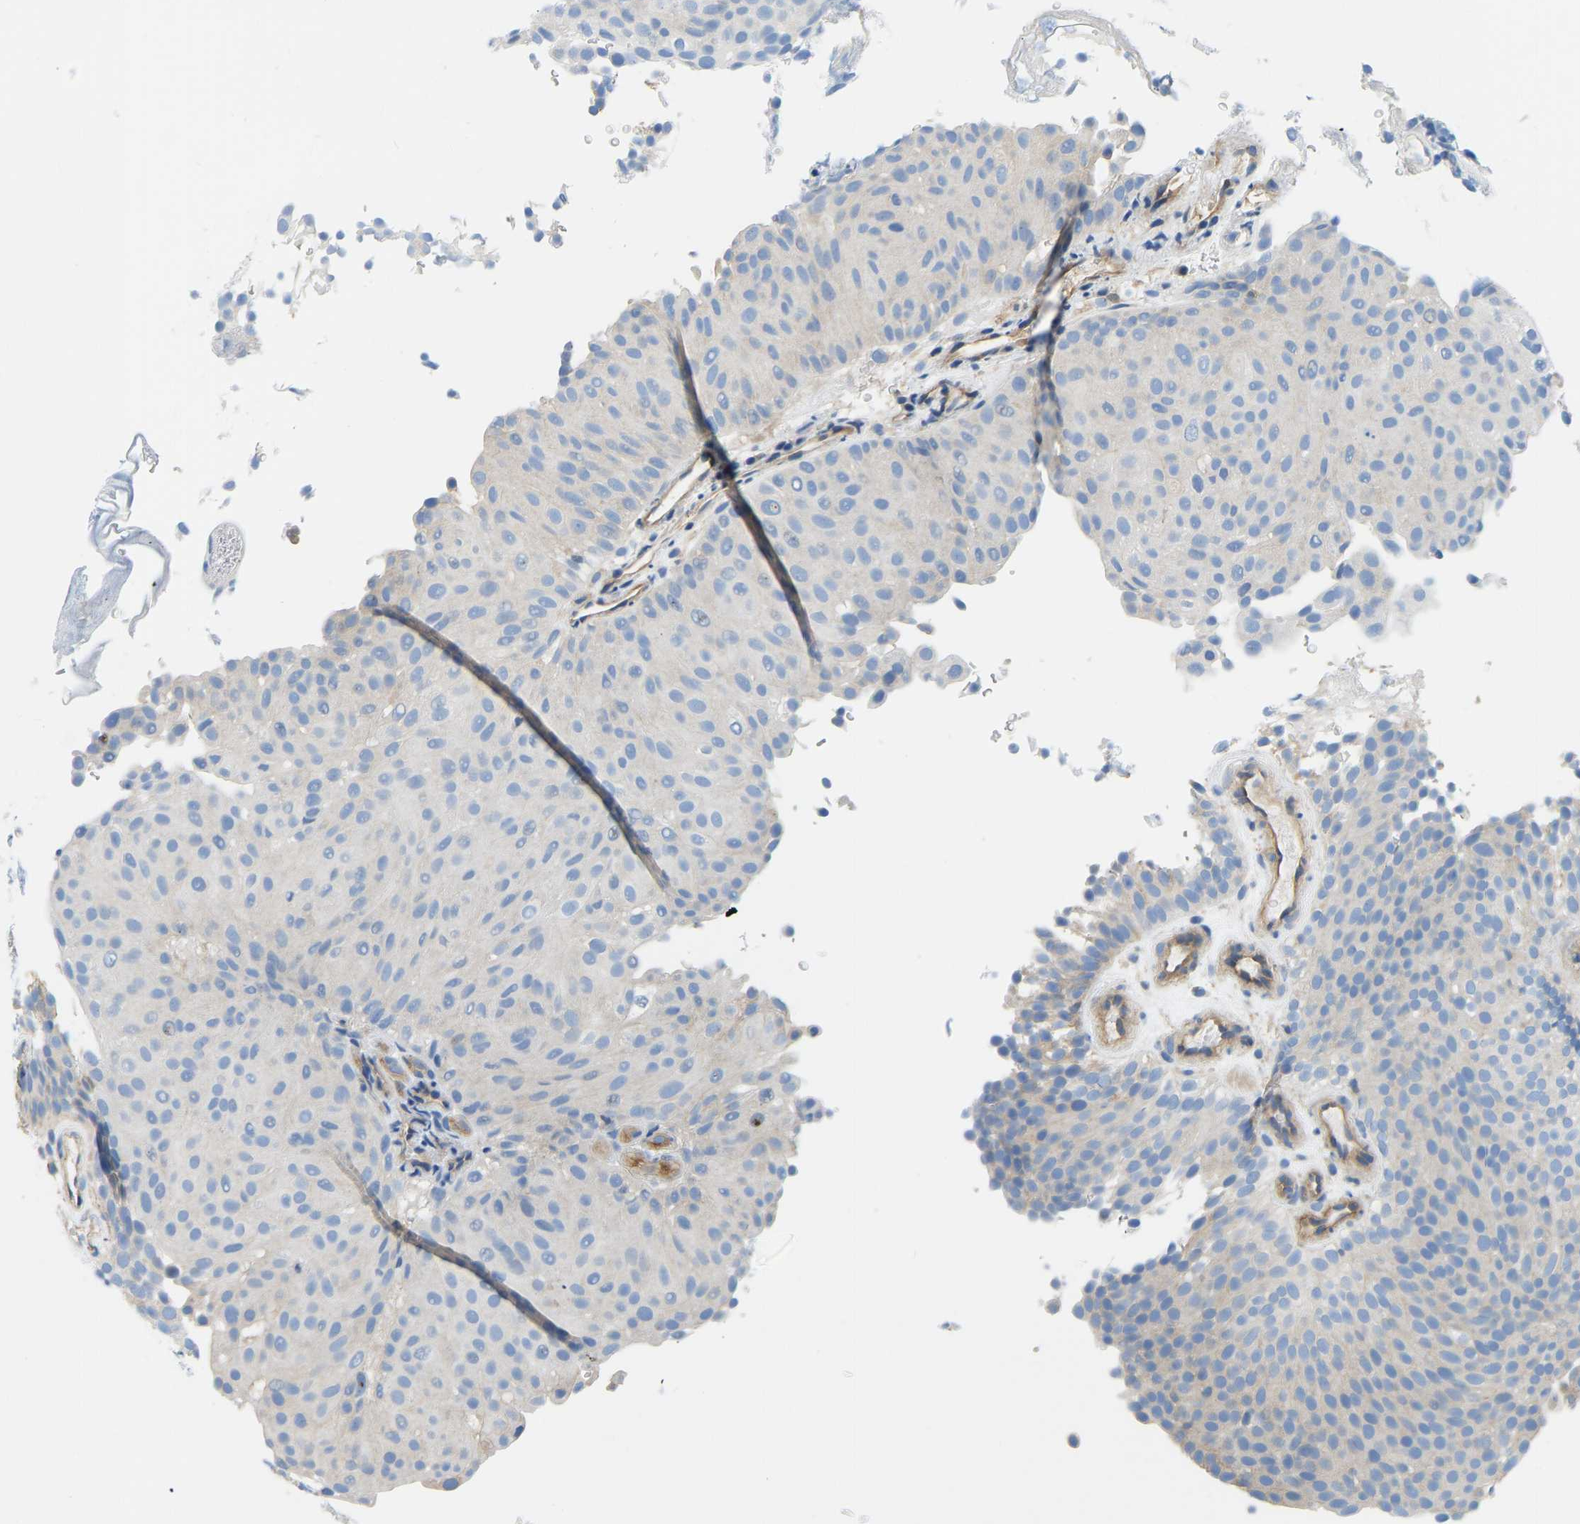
{"staining": {"intensity": "negative", "quantity": "none", "location": "none"}, "tissue": "urothelial cancer", "cell_type": "Tumor cells", "image_type": "cancer", "snomed": [{"axis": "morphology", "description": "Urothelial carcinoma, Low grade"}, {"axis": "topography", "description": "Urinary bladder"}], "caption": "The micrograph shows no significant expression in tumor cells of low-grade urothelial carcinoma.", "gene": "CHAD", "patient": {"sex": "male", "age": 78}}